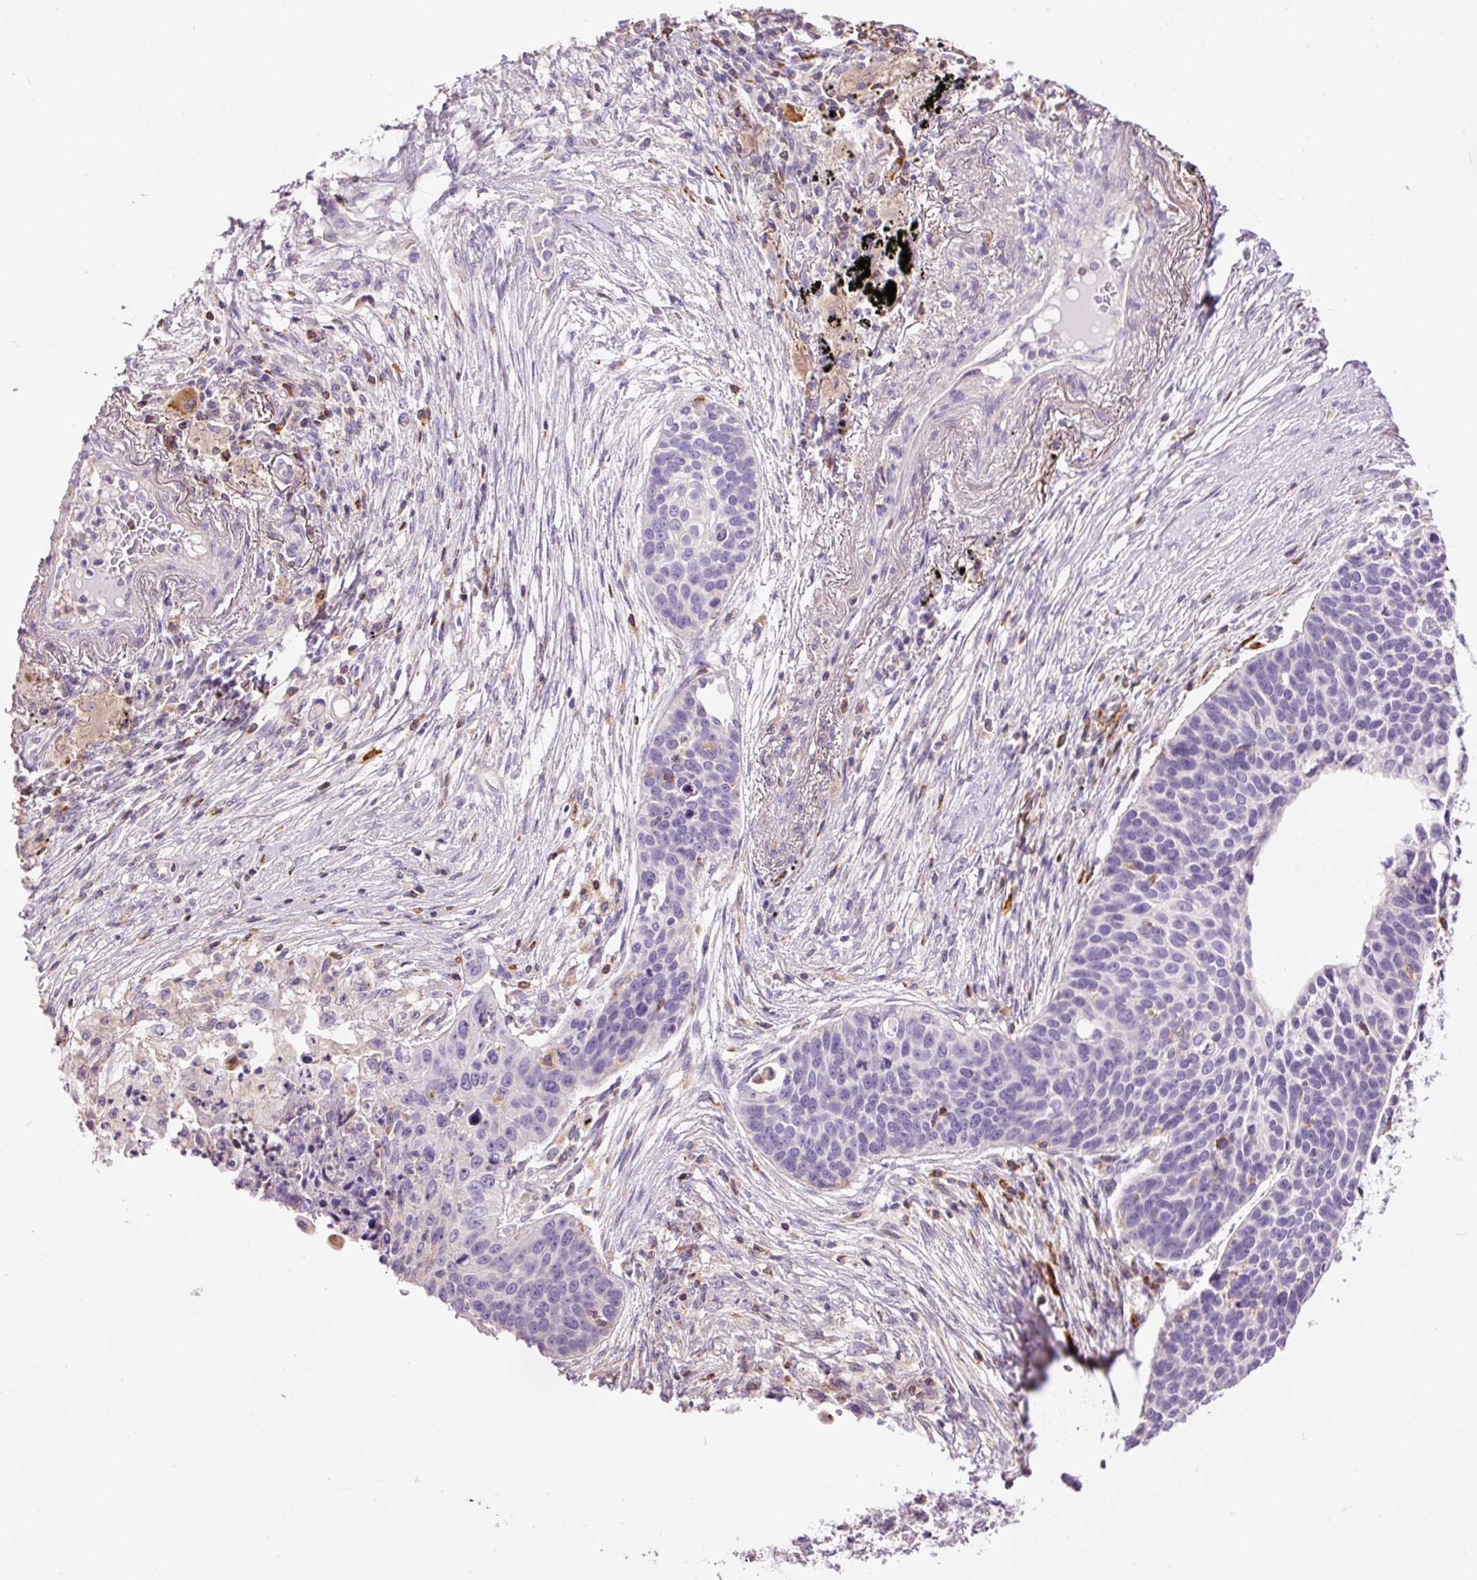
{"staining": {"intensity": "negative", "quantity": "none", "location": "none"}, "tissue": "lung cancer", "cell_type": "Tumor cells", "image_type": "cancer", "snomed": [{"axis": "morphology", "description": "Squamous cell carcinoma, NOS"}, {"axis": "topography", "description": "Lung"}], "caption": "Immunohistochemistry histopathology image of neoplastic tissue: human lung cancer stained with DAB demonstrates no significant protein staining in tumor cells. (Brightfield microscopy of DAB (3,3'-diaminobenzidine) immunohistochemistry (IHC) at high magnification).", "gene": "DOK6", "patient": {"sex": "male", "age": 71}}